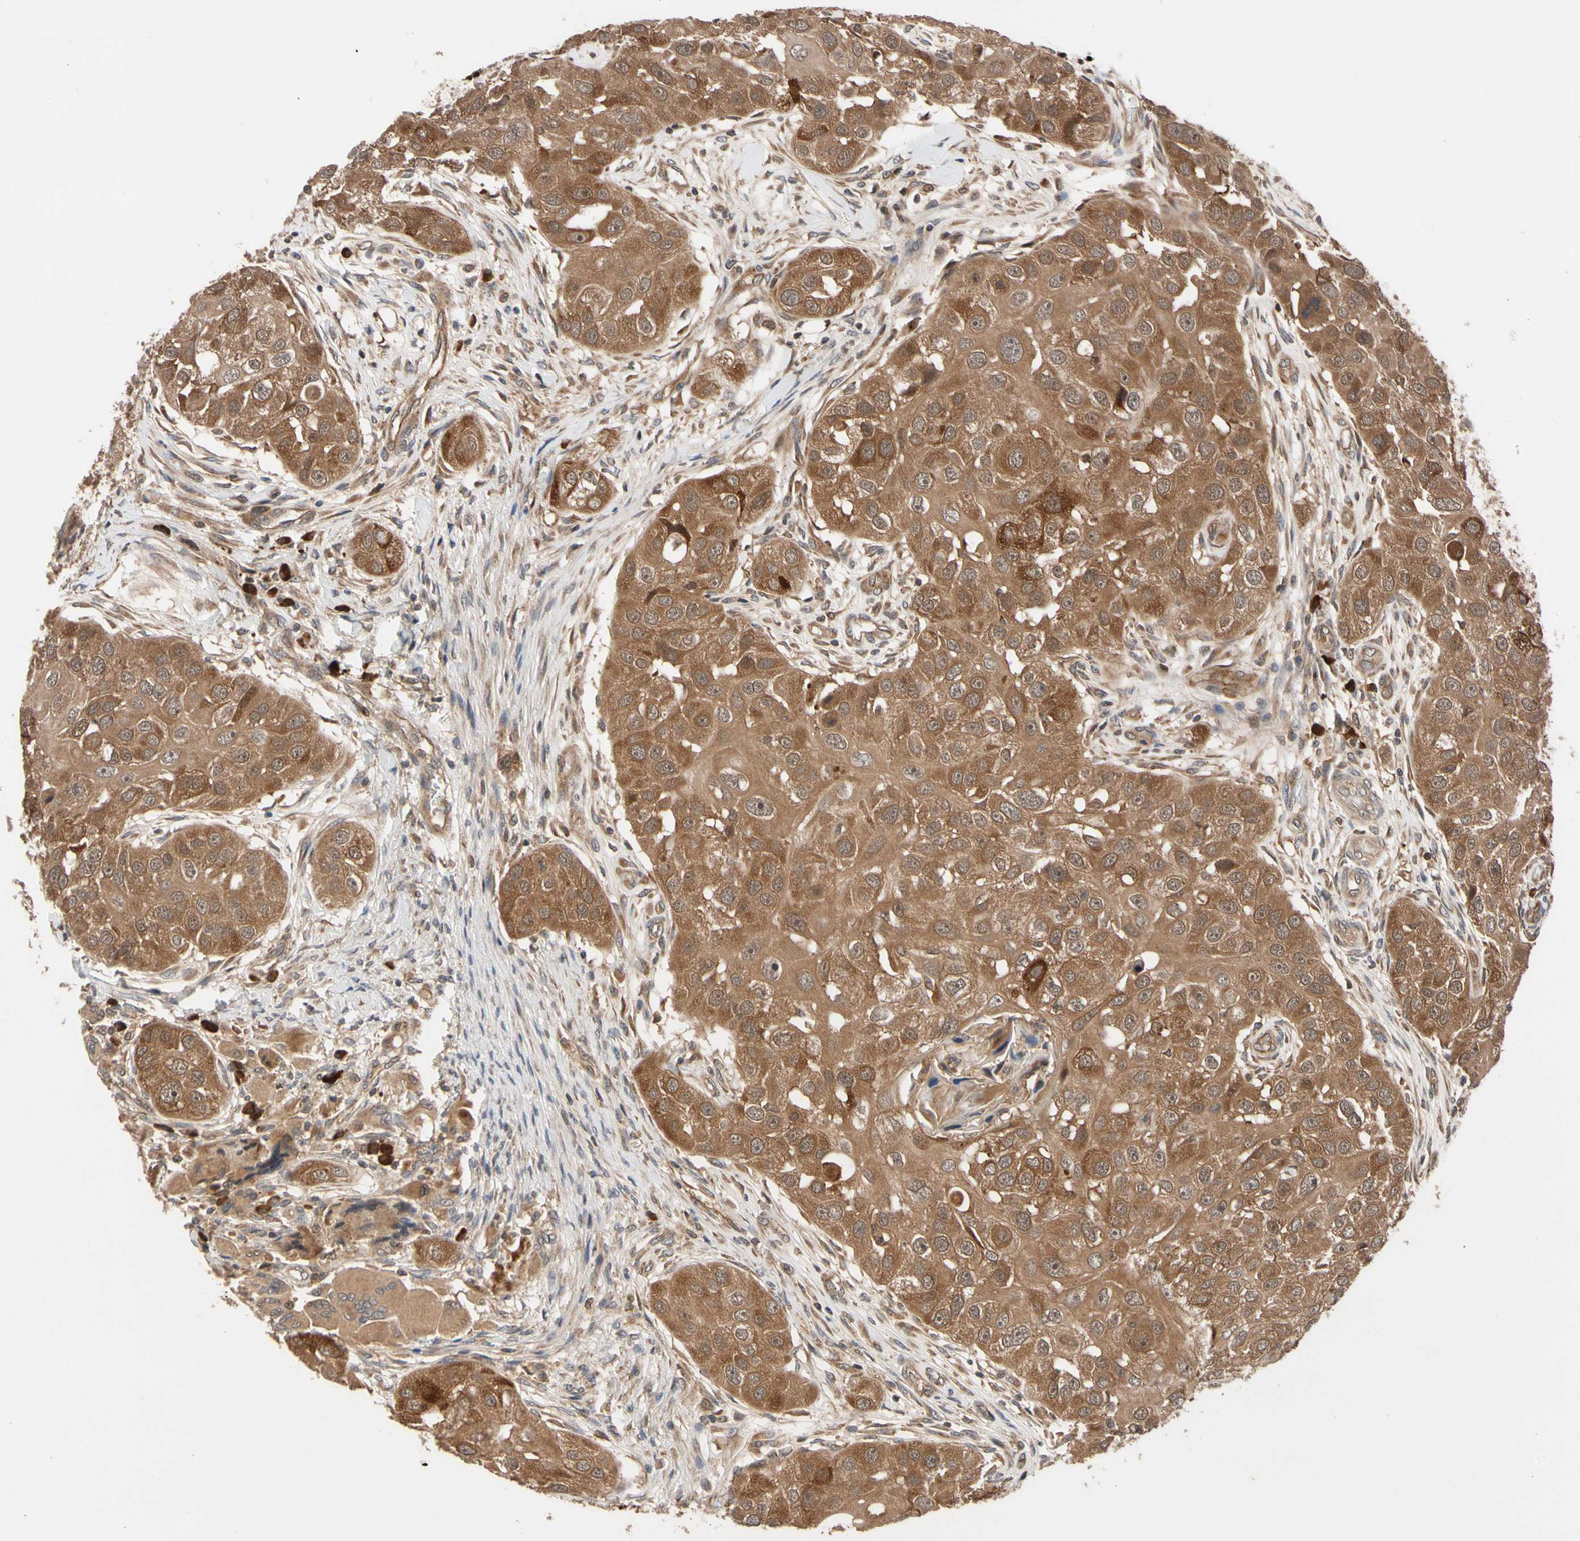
{"staining": {"intensity": "moderate", "quantity": ">75%", "location": "cytoplasmic/membranous"}, "tissue": "head and neck cancer", "cell_type": "Tumor cells", "image_type": "cancer", "snomed": [{"axis": "morphology", "description": "Normal tissue, NOS"}, {"axis": "morphology", "description": "Squamous cell carcinoma, NOS"}, {"axis": "topography", "description": "Skeletal muscle"}, {"axis": "topography", "description": "Head-Neck"}], "caption": "The immunohistochemical stain labels moderate cytoplasmic/membranous positivity in tumor cells of head and neck squamous cell carcinoma tissue.", "gene": "CYTIP", "patient": {"sex": "male", "age": 51}}